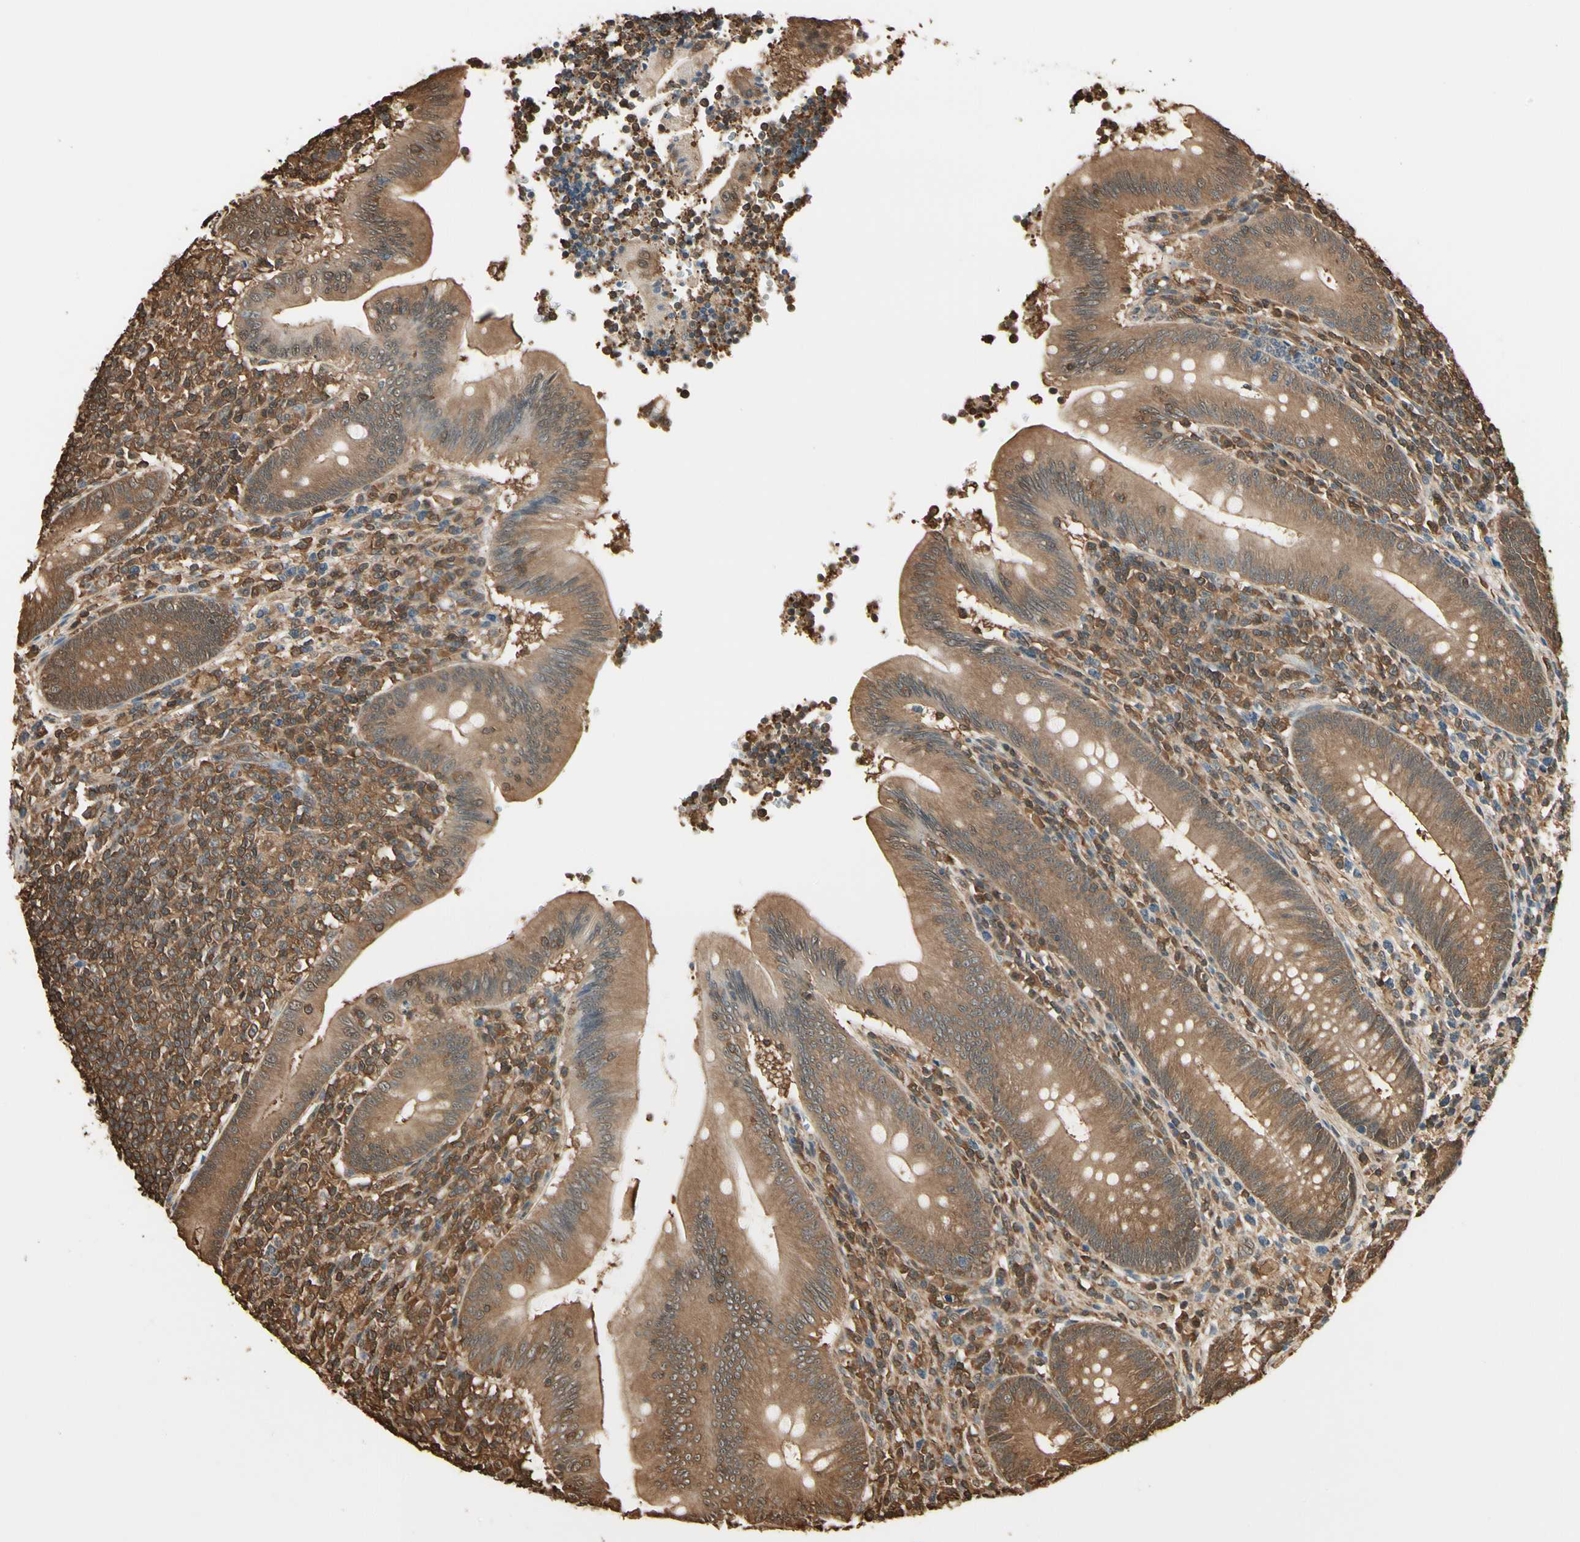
{"staining": {"intensity": "moderate", "quantity": ">75%", "location": "cytoplasmic/membranous"}, "tissue": "appendix", "cell_type": "Glandular cells", "image_type": "normal", "snomed": [{"axis": "morphology", "description": "Normal tissue, NOS"}, {"axis": "morphology", "description": "Inflammation, NOS"}, {"axis": "topography", "description": "Appendix"}], "caption": "This histopathology image shows normal appendix stained with IHC to label a protein in brown. The cytoplasmic/membranous of glandular cells show moderate positivity for the protein. Nuclei are counter-stained blue.", "gene": "YWHAE", "patient": {"sex": "male", "age": 46}}